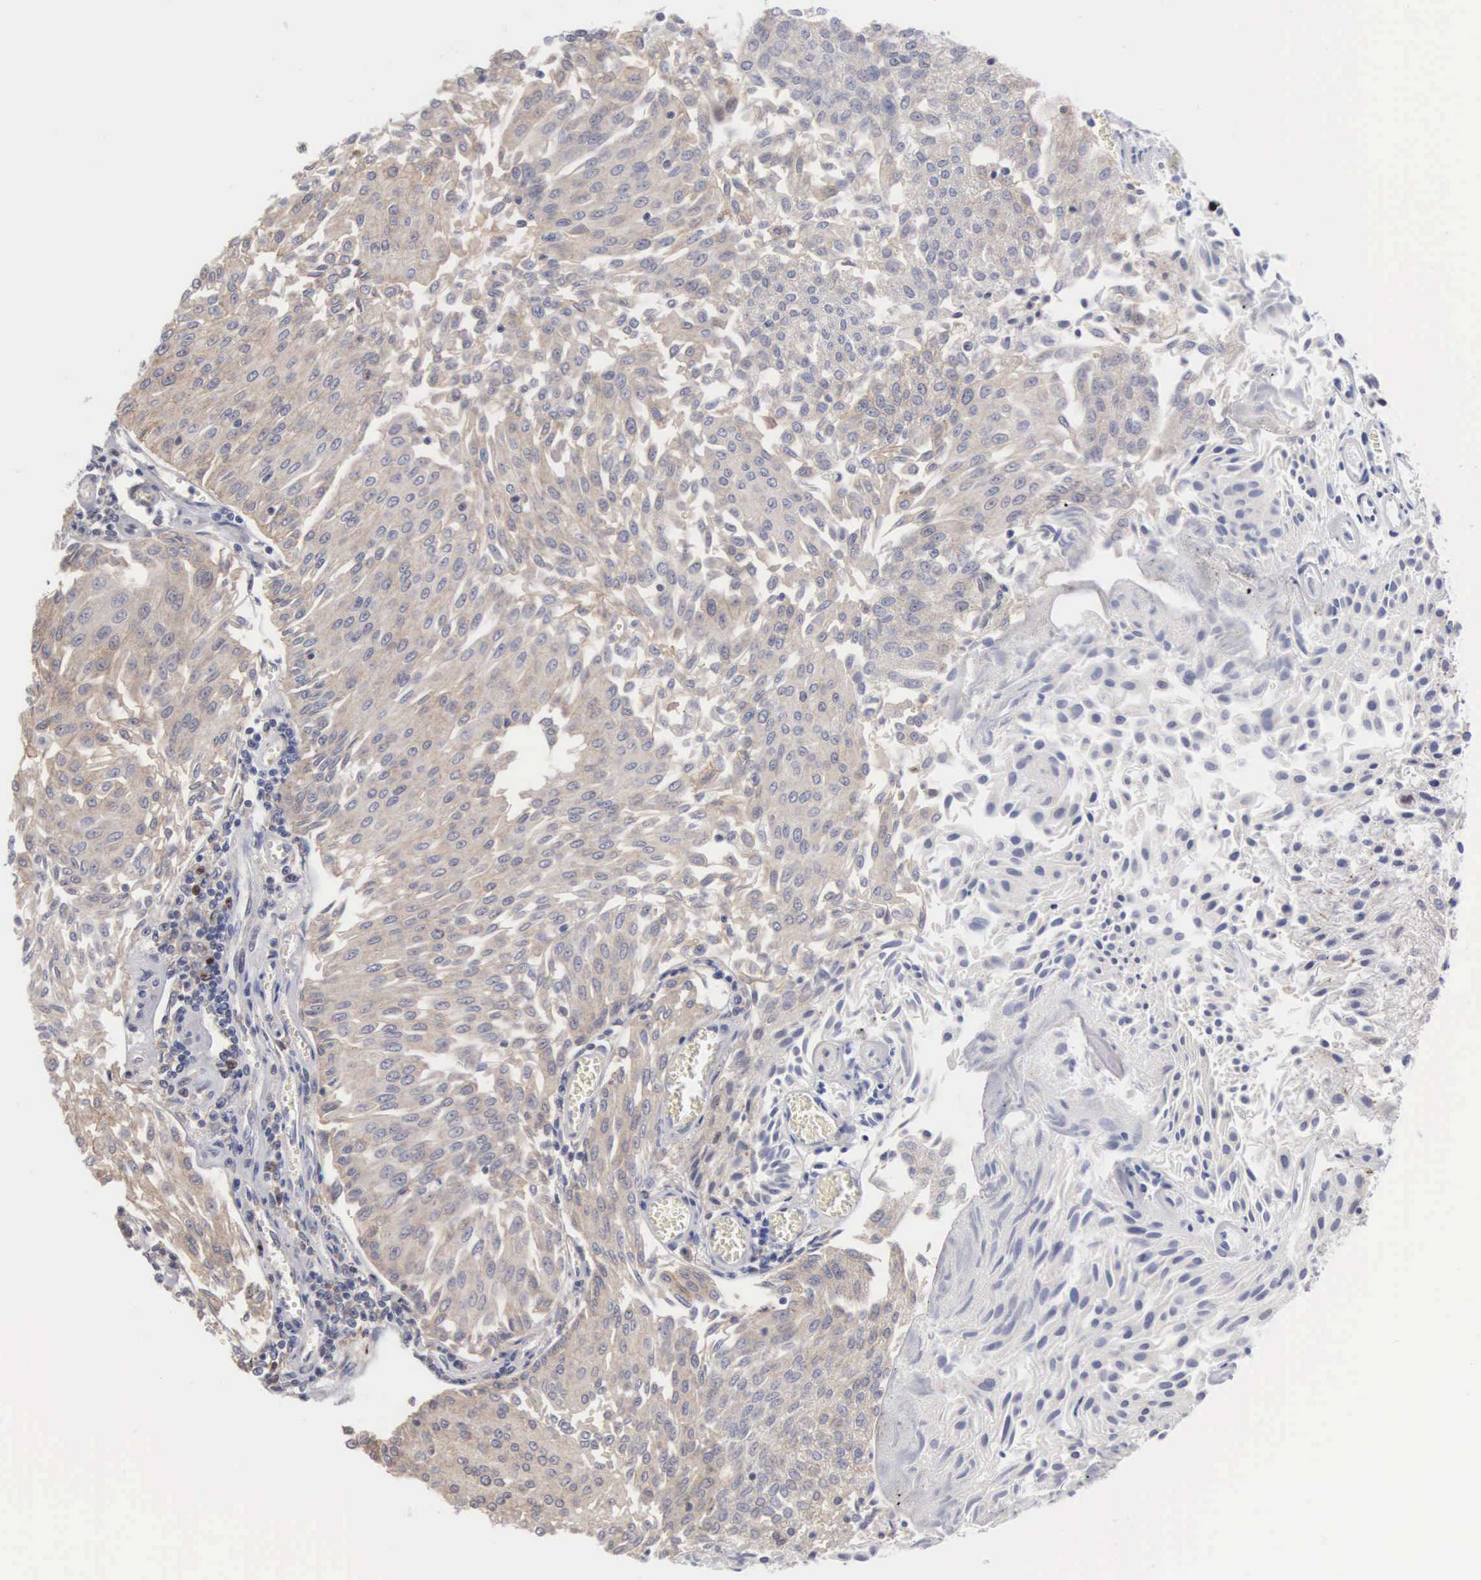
{"staining": {"intensity": "weak", "quantity": ">75%", "location": "cytoplasmic/membranous"}, "tissue": "urothelial cancer", "cell_type": "Tumor cells", "image_type": "cancer", "snomed": [{"axis": "morphology", "description": "Urothelial carcinoma, Low grade"}, {"axis": "topography", "description": "Urinary bladder"}], "caption": "Brown immunohistochemical staining in urothelial cancer reveals weak cytoplasmic/membranous expression in about >75% of tumor cells. The protein of interest is shown in brown color, while the nuclei are stained blue.", "gene": "KDM6A", "patient": {"sex": "male", "age": 86}}